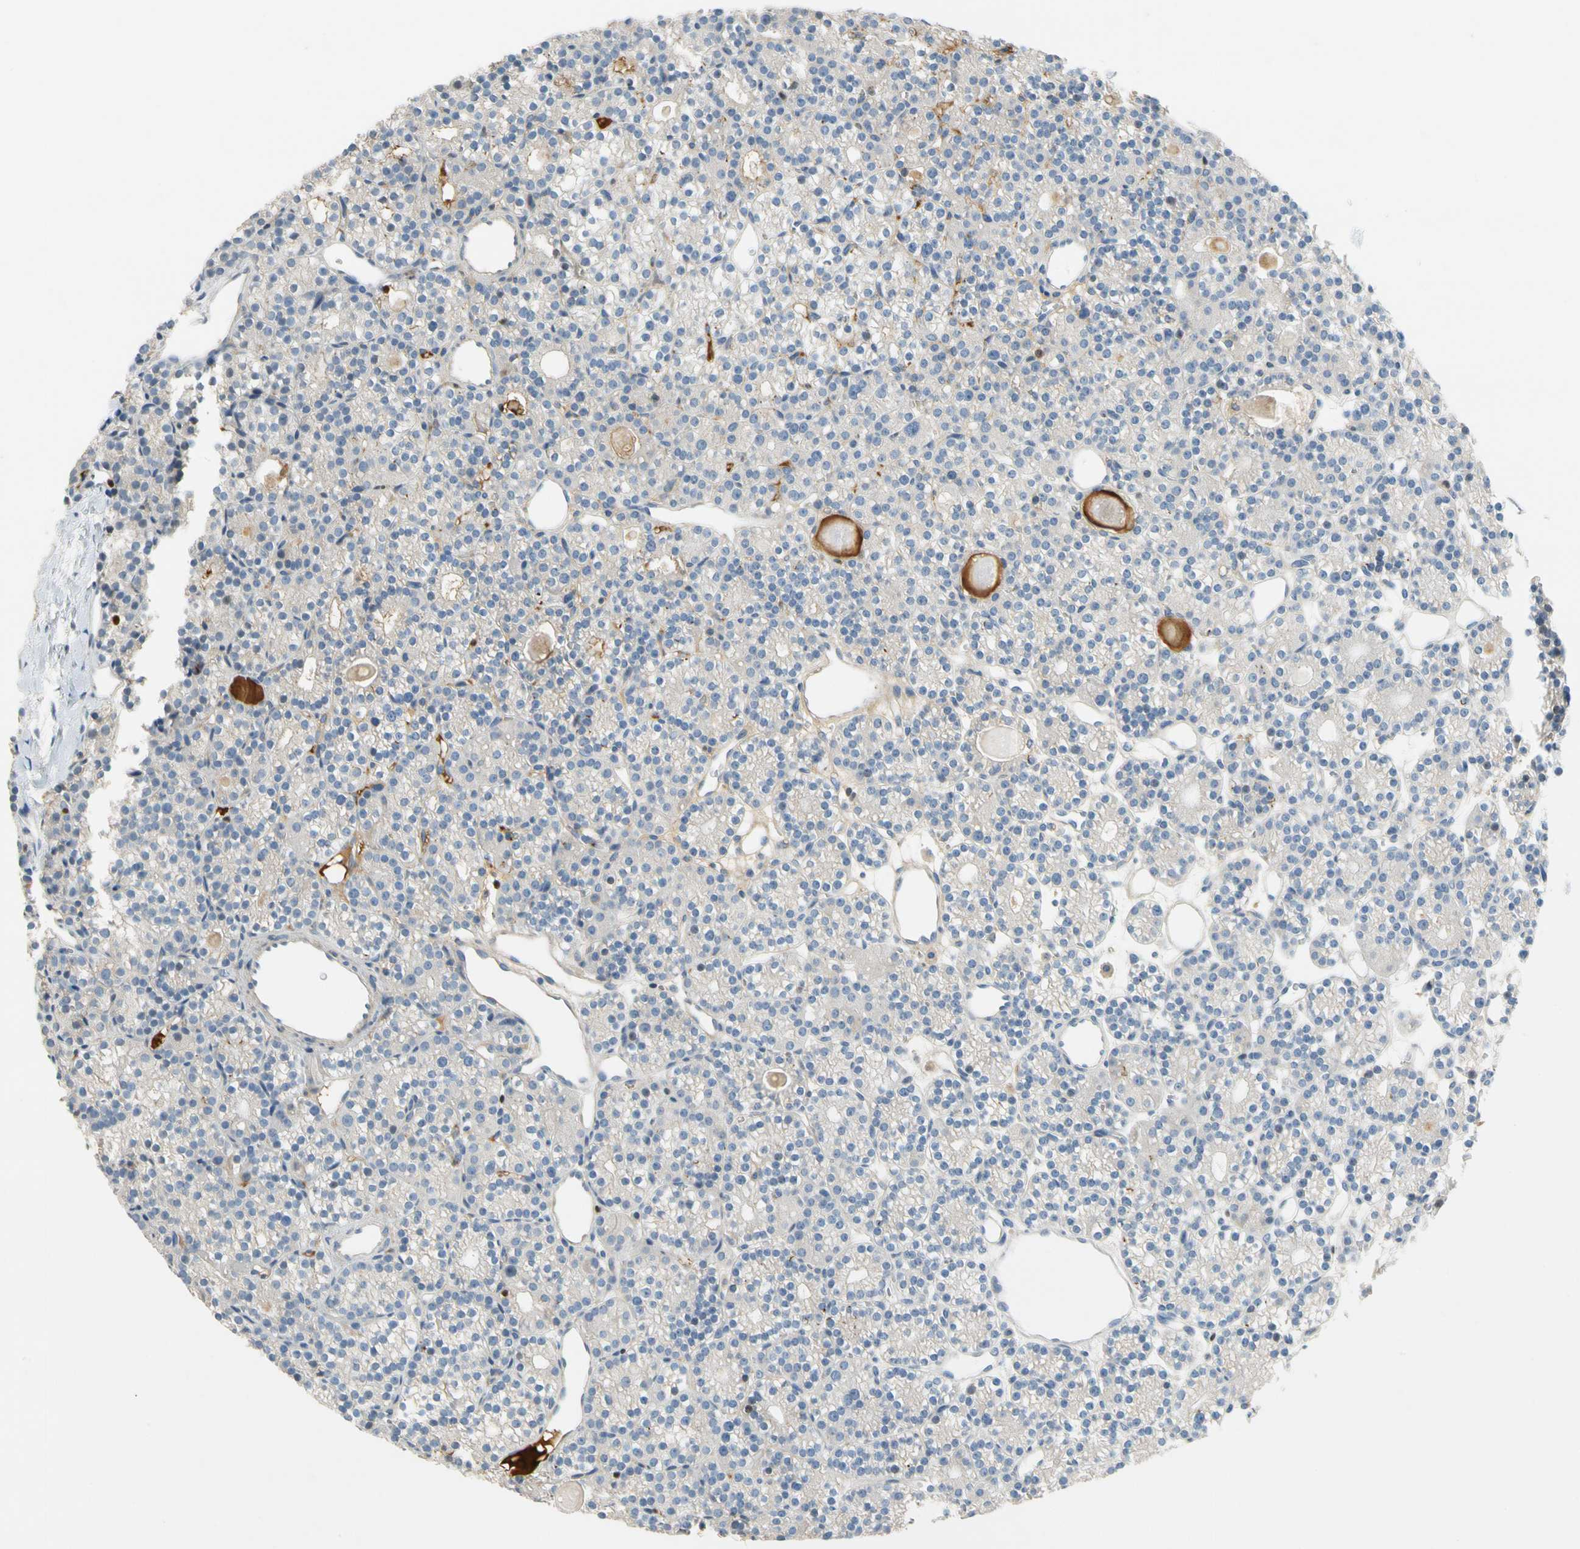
{"staining": {"intensity": "negative", "quantity": "none", "location": "none"}, "tissue": "parathyroid gland", "cell_type": "Glandular cells", "image_type": "normal", "snomed": [{"axis": "morphology", "description": "Normal tissue, NOS"}, {"axis": "topography", "description": "Parathyroid gland"}], "caption": "This image is of normal parathyroid gland stained with immunohistochemistry (IHC) to label a protein in brown with the nuclei are counter-stained blue. There is no expression in glandular cells.", "gene": "SP140", "patient": {"sex": "female", "age": 64}}